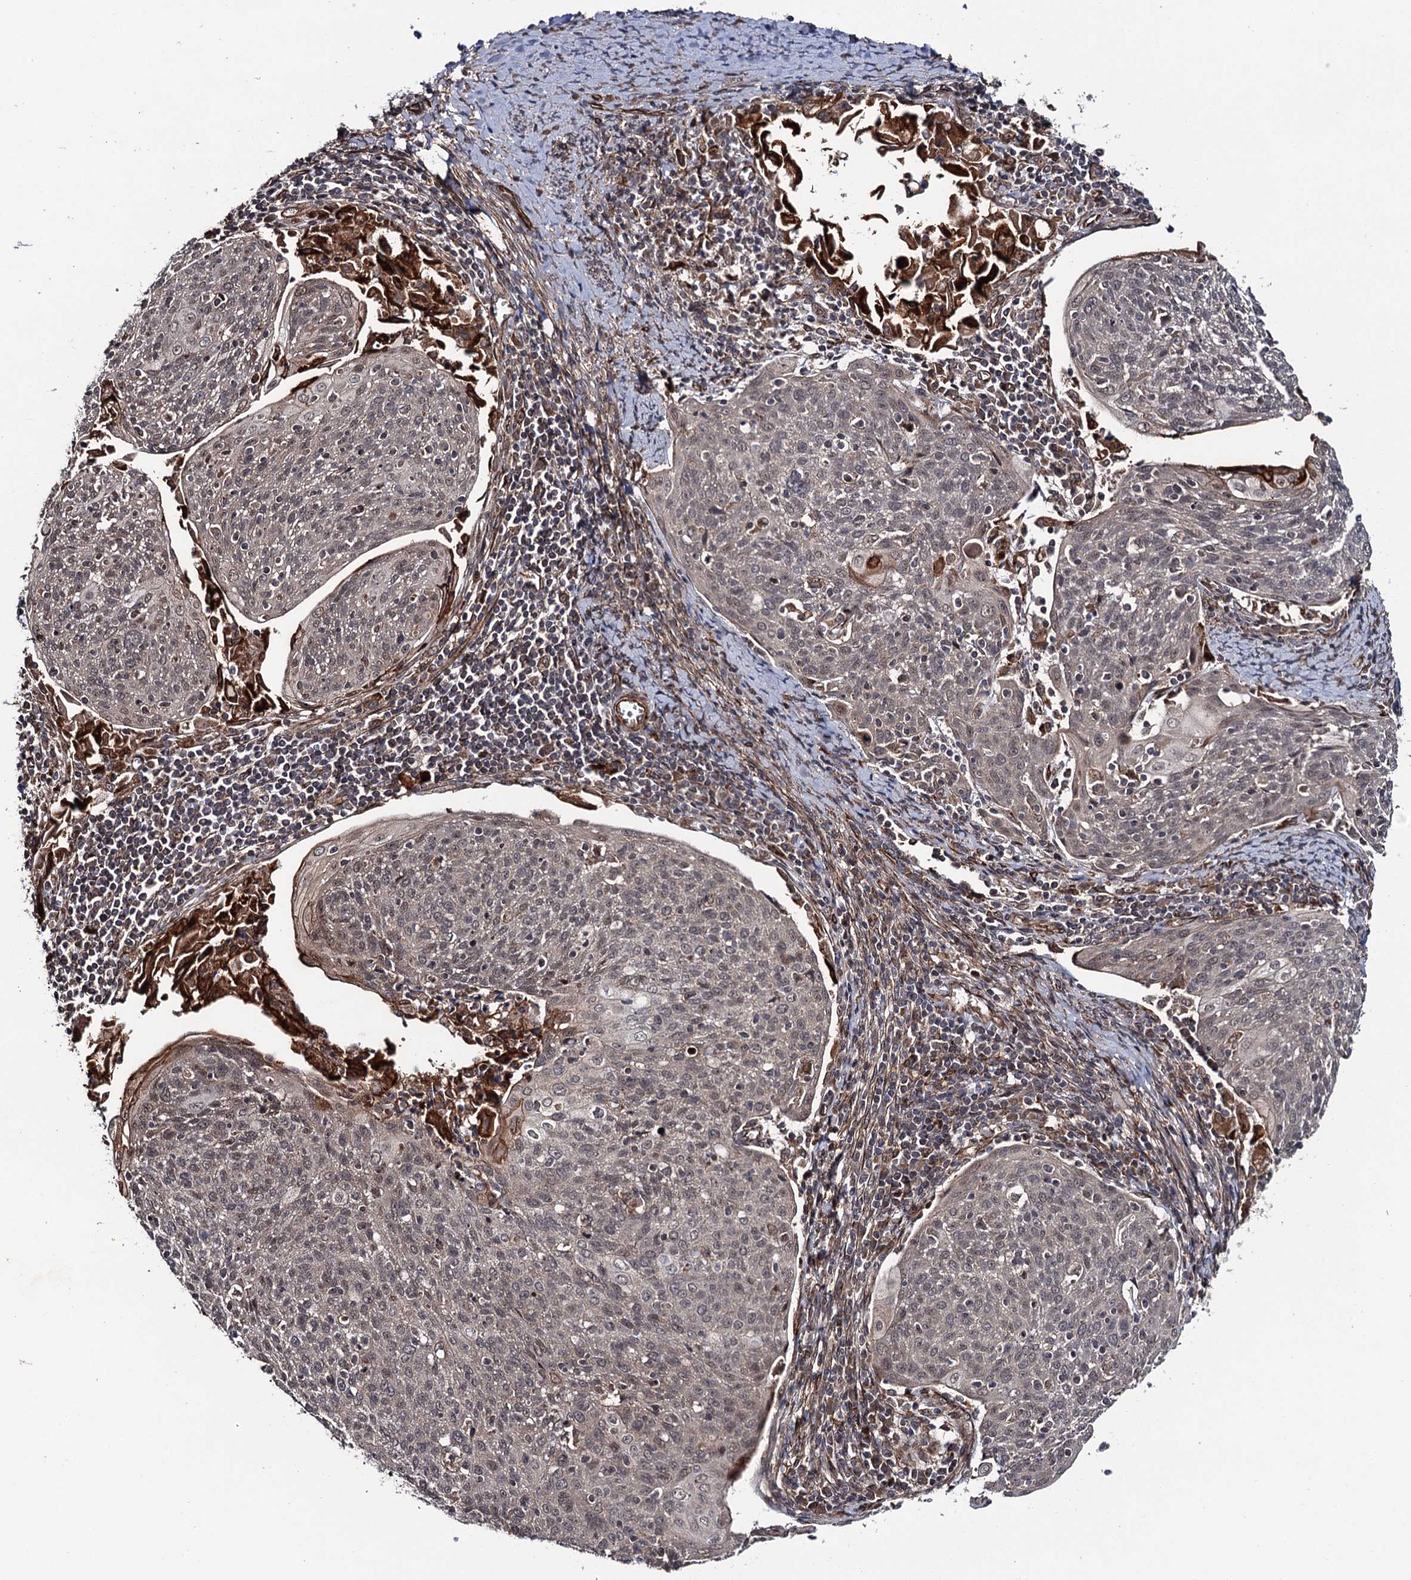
{"staining": {"intensity": "weak", "quantity": "25%-75%", "location": "cytoplasmic/membranous,nuclear"}, "tissue": "cervical cancer", "cell_type": "Tumor cells", "image_type": "cancer", "snomed": [{"axis": "morphology", "description": "Squamous cell carcinoma, NOS"}, {"axis": "topography", "description": "Cervix"}], "caption": "Immunohistochemical staining of human cervical cancer reveals low levels of weak cytoplasmic/membranous and nuclear expression in approximately 25%-75% of tumor cells.", "gene": "FSIP1", "patient": {"sex": "female", "age": 67}}